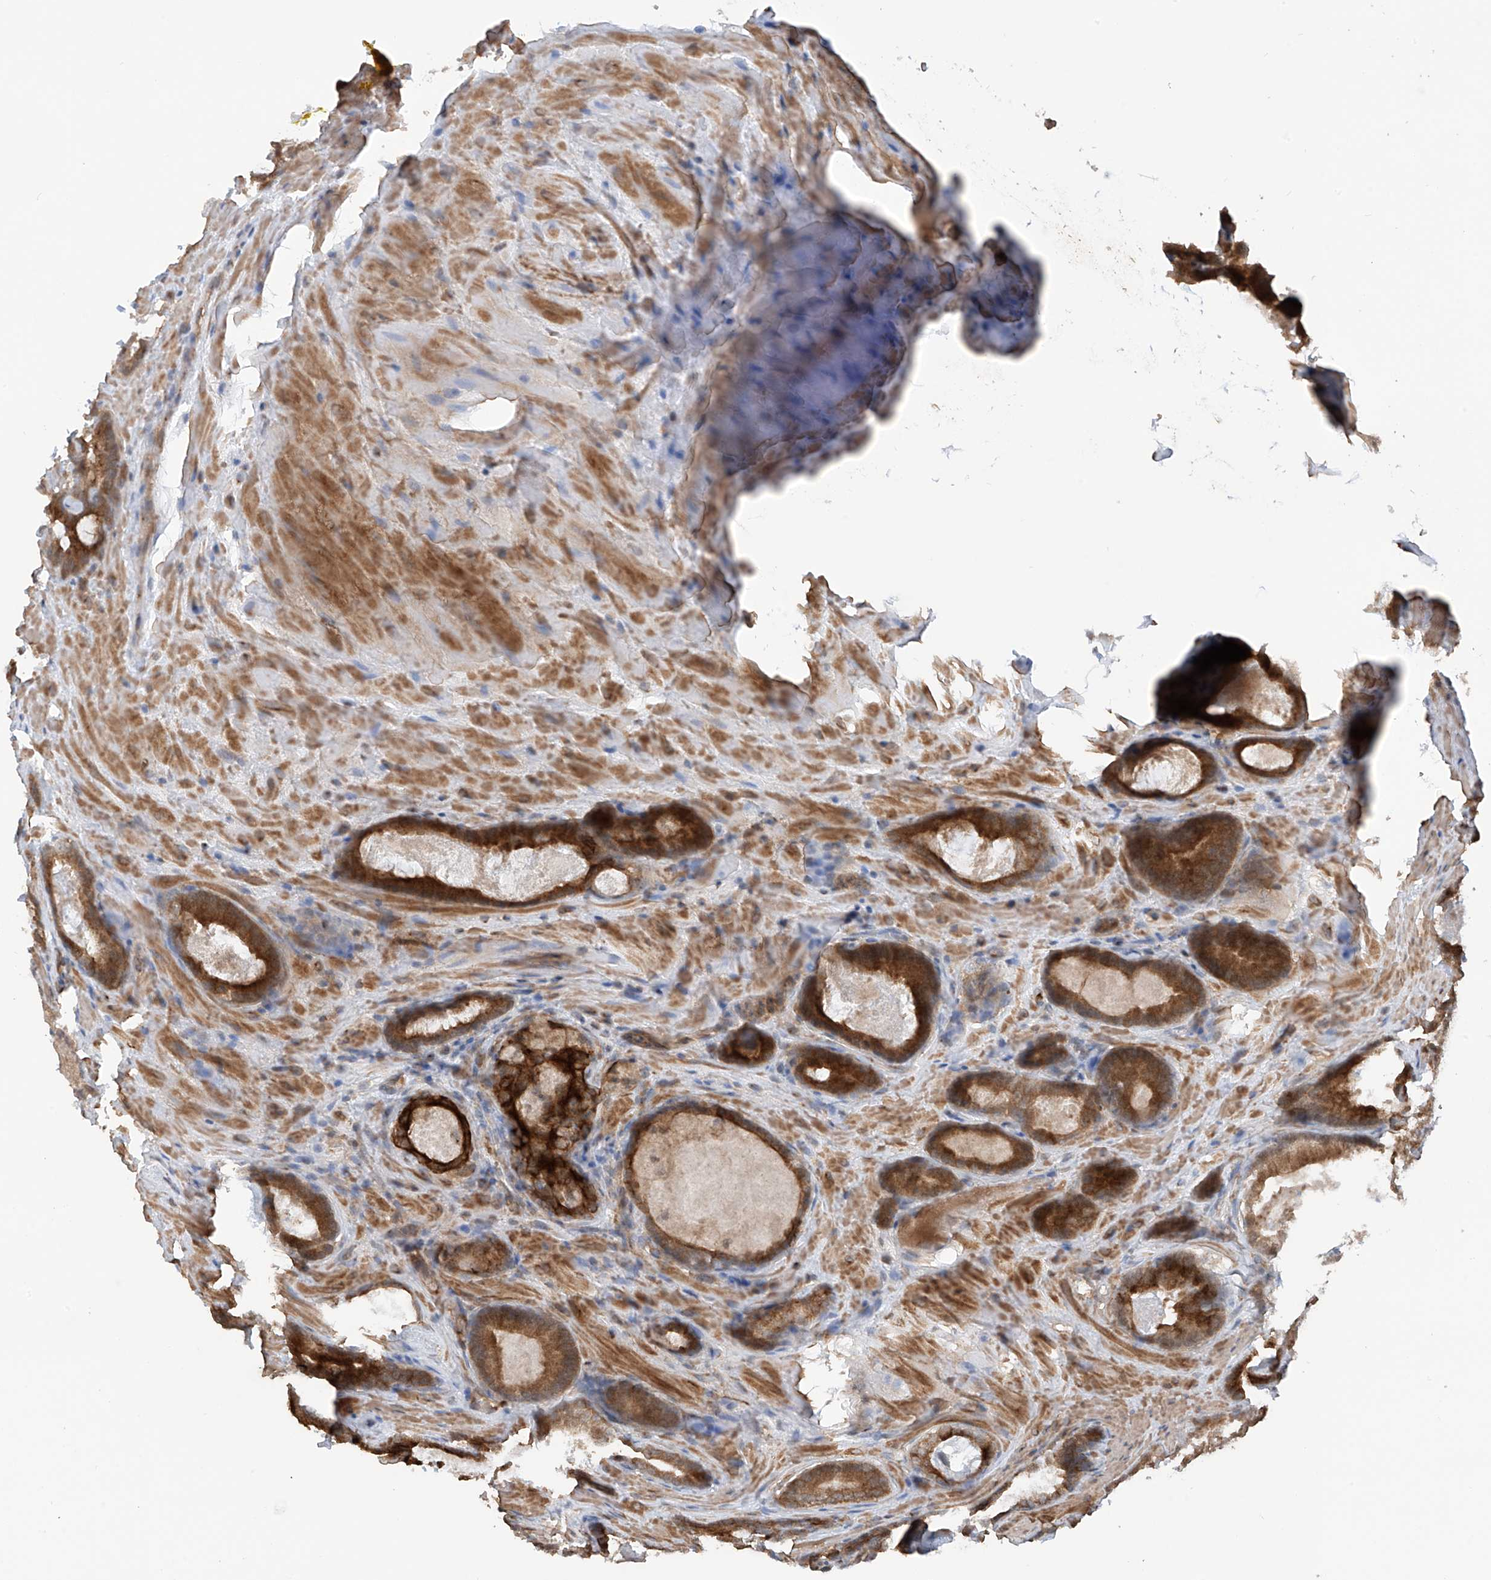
{"staining": {"intensity": "strong", "quantity": "25%-75%", "location": "cytoplasmic/membranous"}, "tissue": "prostate cancer", "cell_type": "Tumor cells", "image_type": "cancer", "snomed": [{"axis": "morphology", "description": "Adenocarcinoma, High grade"}, {"axis": "topography", "description": "Prostate"}], "caption": "A brown stain shows strong cytoplasmic/membranous expression of a protein in prostate cancer (high-grade adenocarcinoma) tumor cells.", "gene": "RPAIN", "patient": {"sex": "male", "age": 66}}